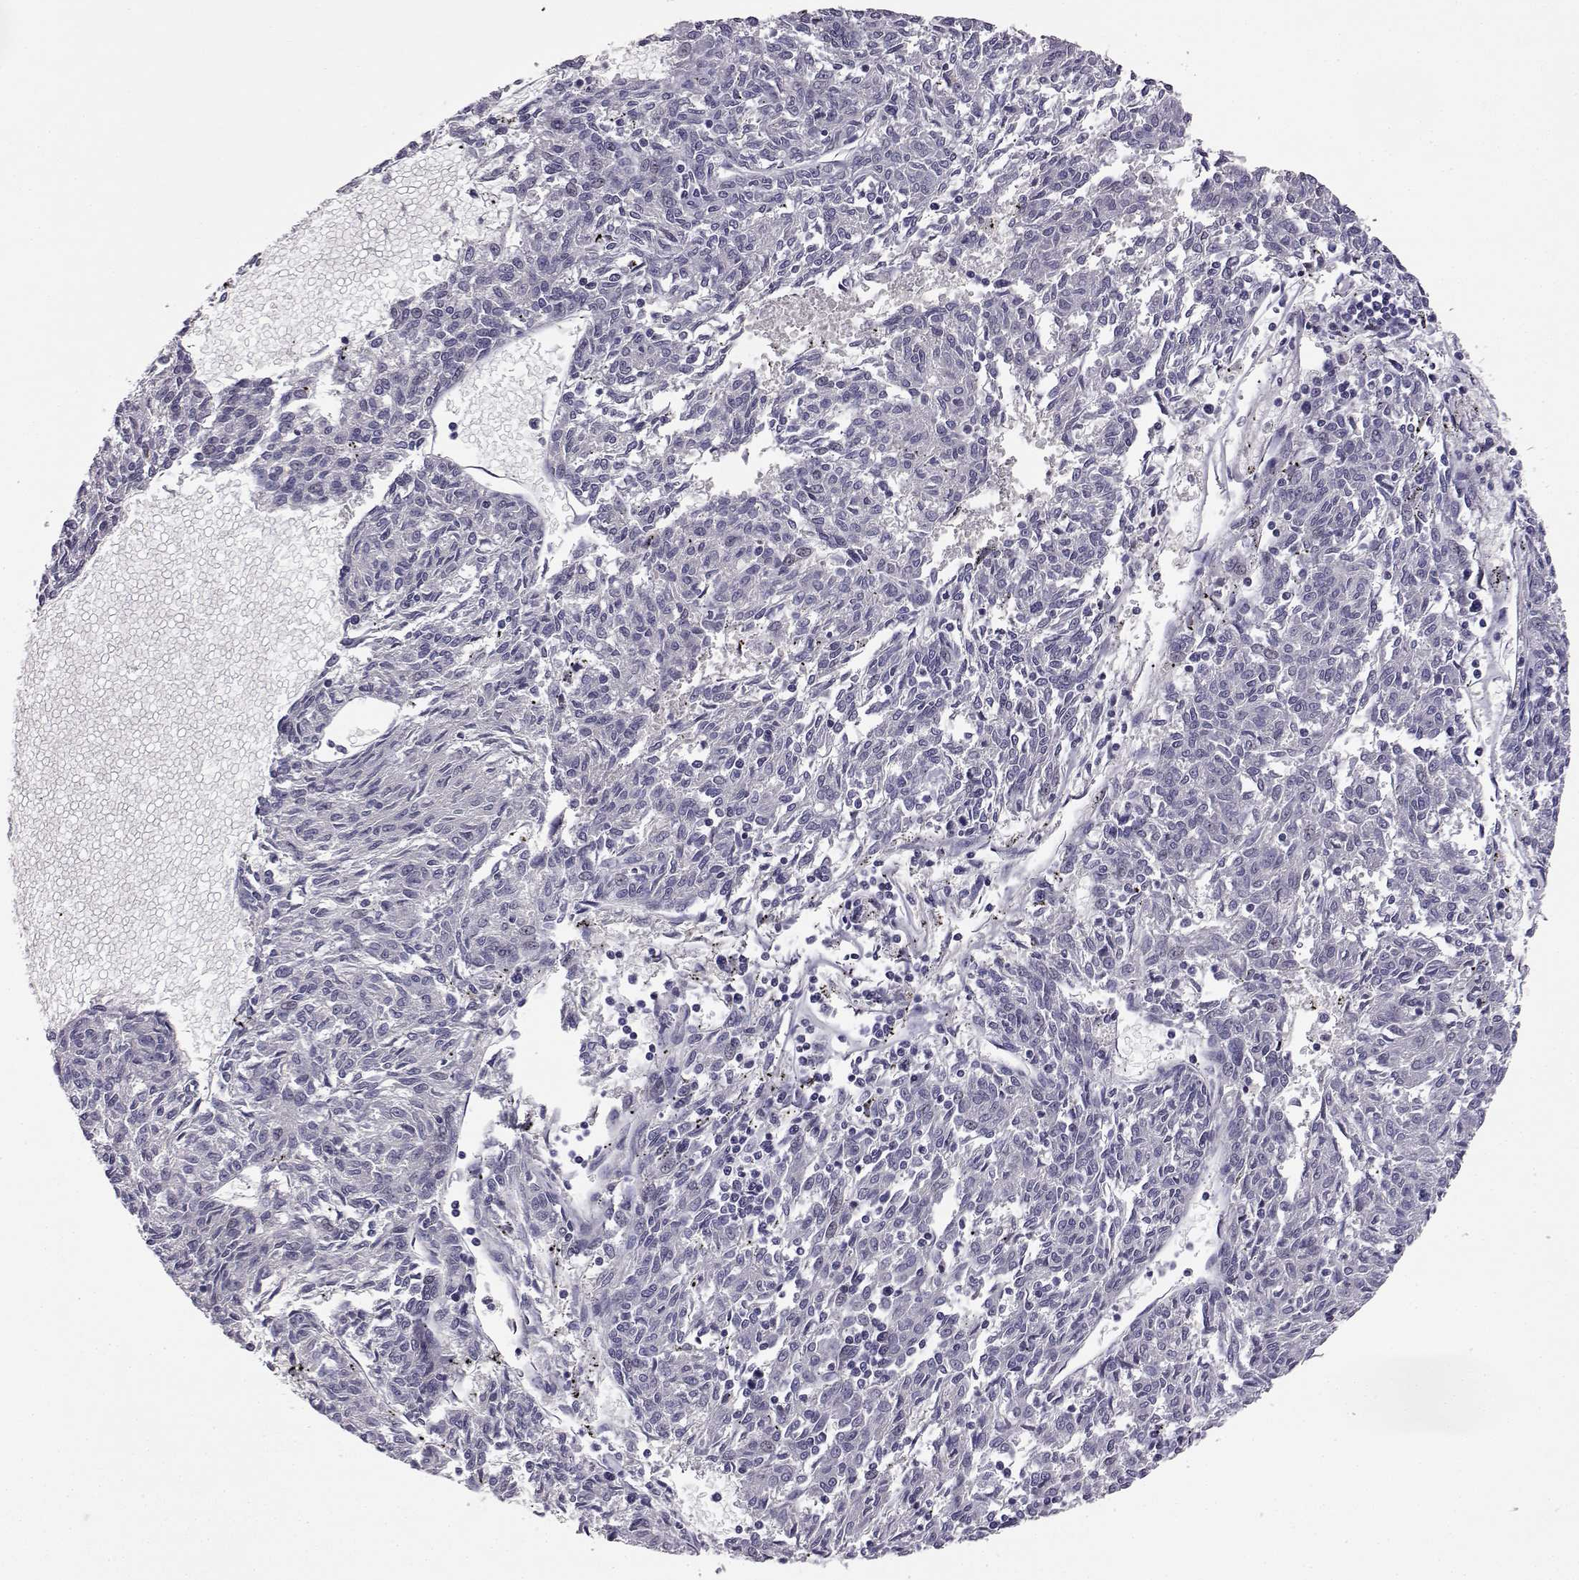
{"staining": {"intensity": "negative", "quantity": "none", "location": "none"}, "tissue": "melanoma", "cell_type": "Tumor cells", "image_type": "cancer", "snomed": [{"axis": "morphology", "description": "Malignant melanoma, NOS"}, {"axis": "topography", "description": "Skin"}], "caption": "The immunohistochemistry (IHC) micrograph has no significant expression in tumor cells of melanoma tissue.", "gene": "AKR1B1", "patient": {"sex": "female", "age": 72}}